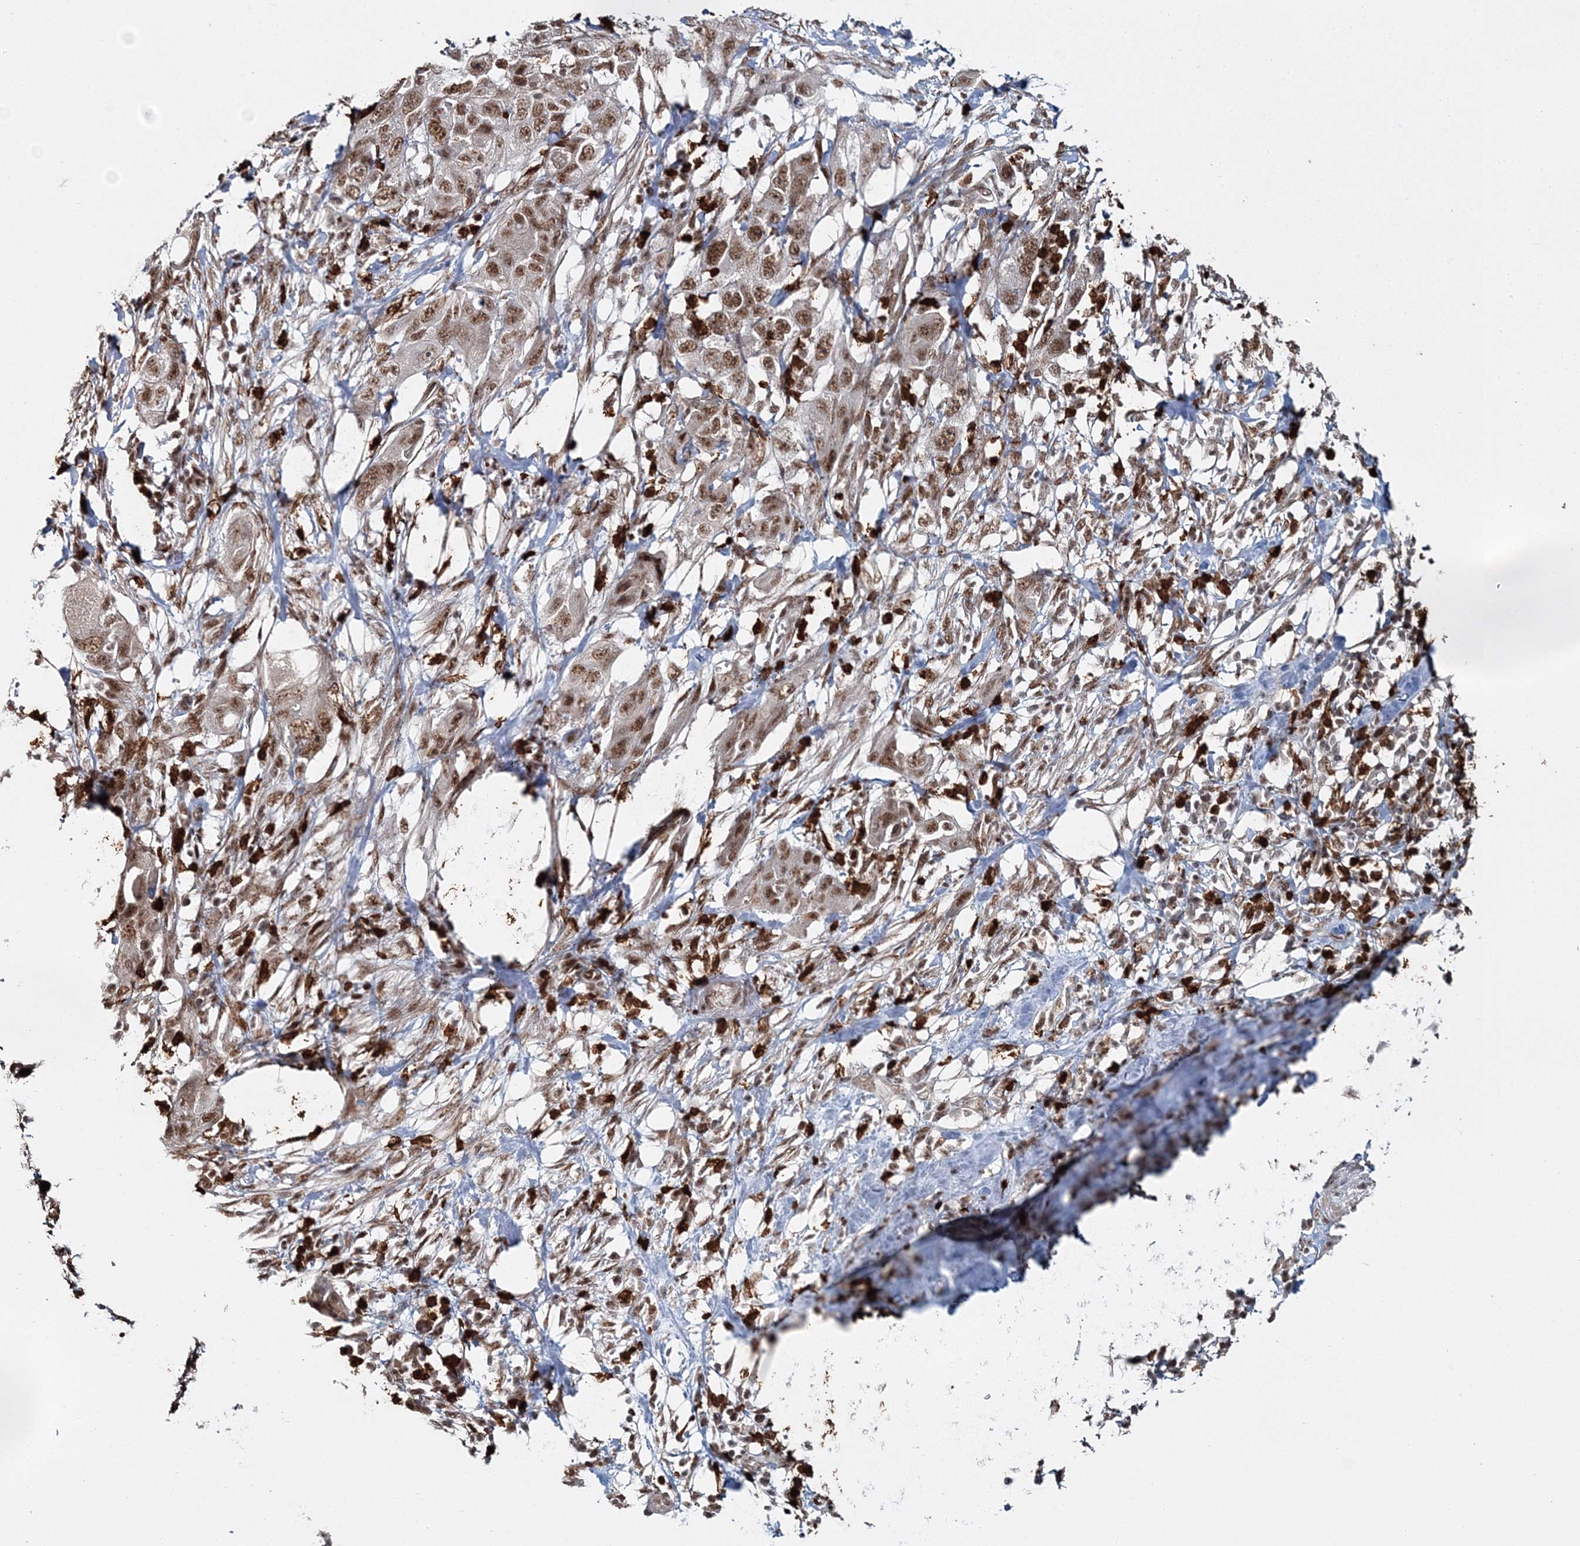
{"staining": {"intensity": "moderate", "quantity": ">75%", "location": "nuclear"}, "tissue": "pancreatic cancer", "cell_type": "Tumor cells", "image_type": "cancer", "snomed": [{"axis": "morphology", "description": "Adenocarcinoma, NOS"}, {"axis": "topography", "description": "Pancreas"}], "caption": "This image displays immunohistochemistry staining of pancreatic adenocarcinoma, with medium moderate nuclear staining in approximately >75% of tumor cells.", "gene": "QRICH1", "patient": {"sex": "female", "age": 78}}